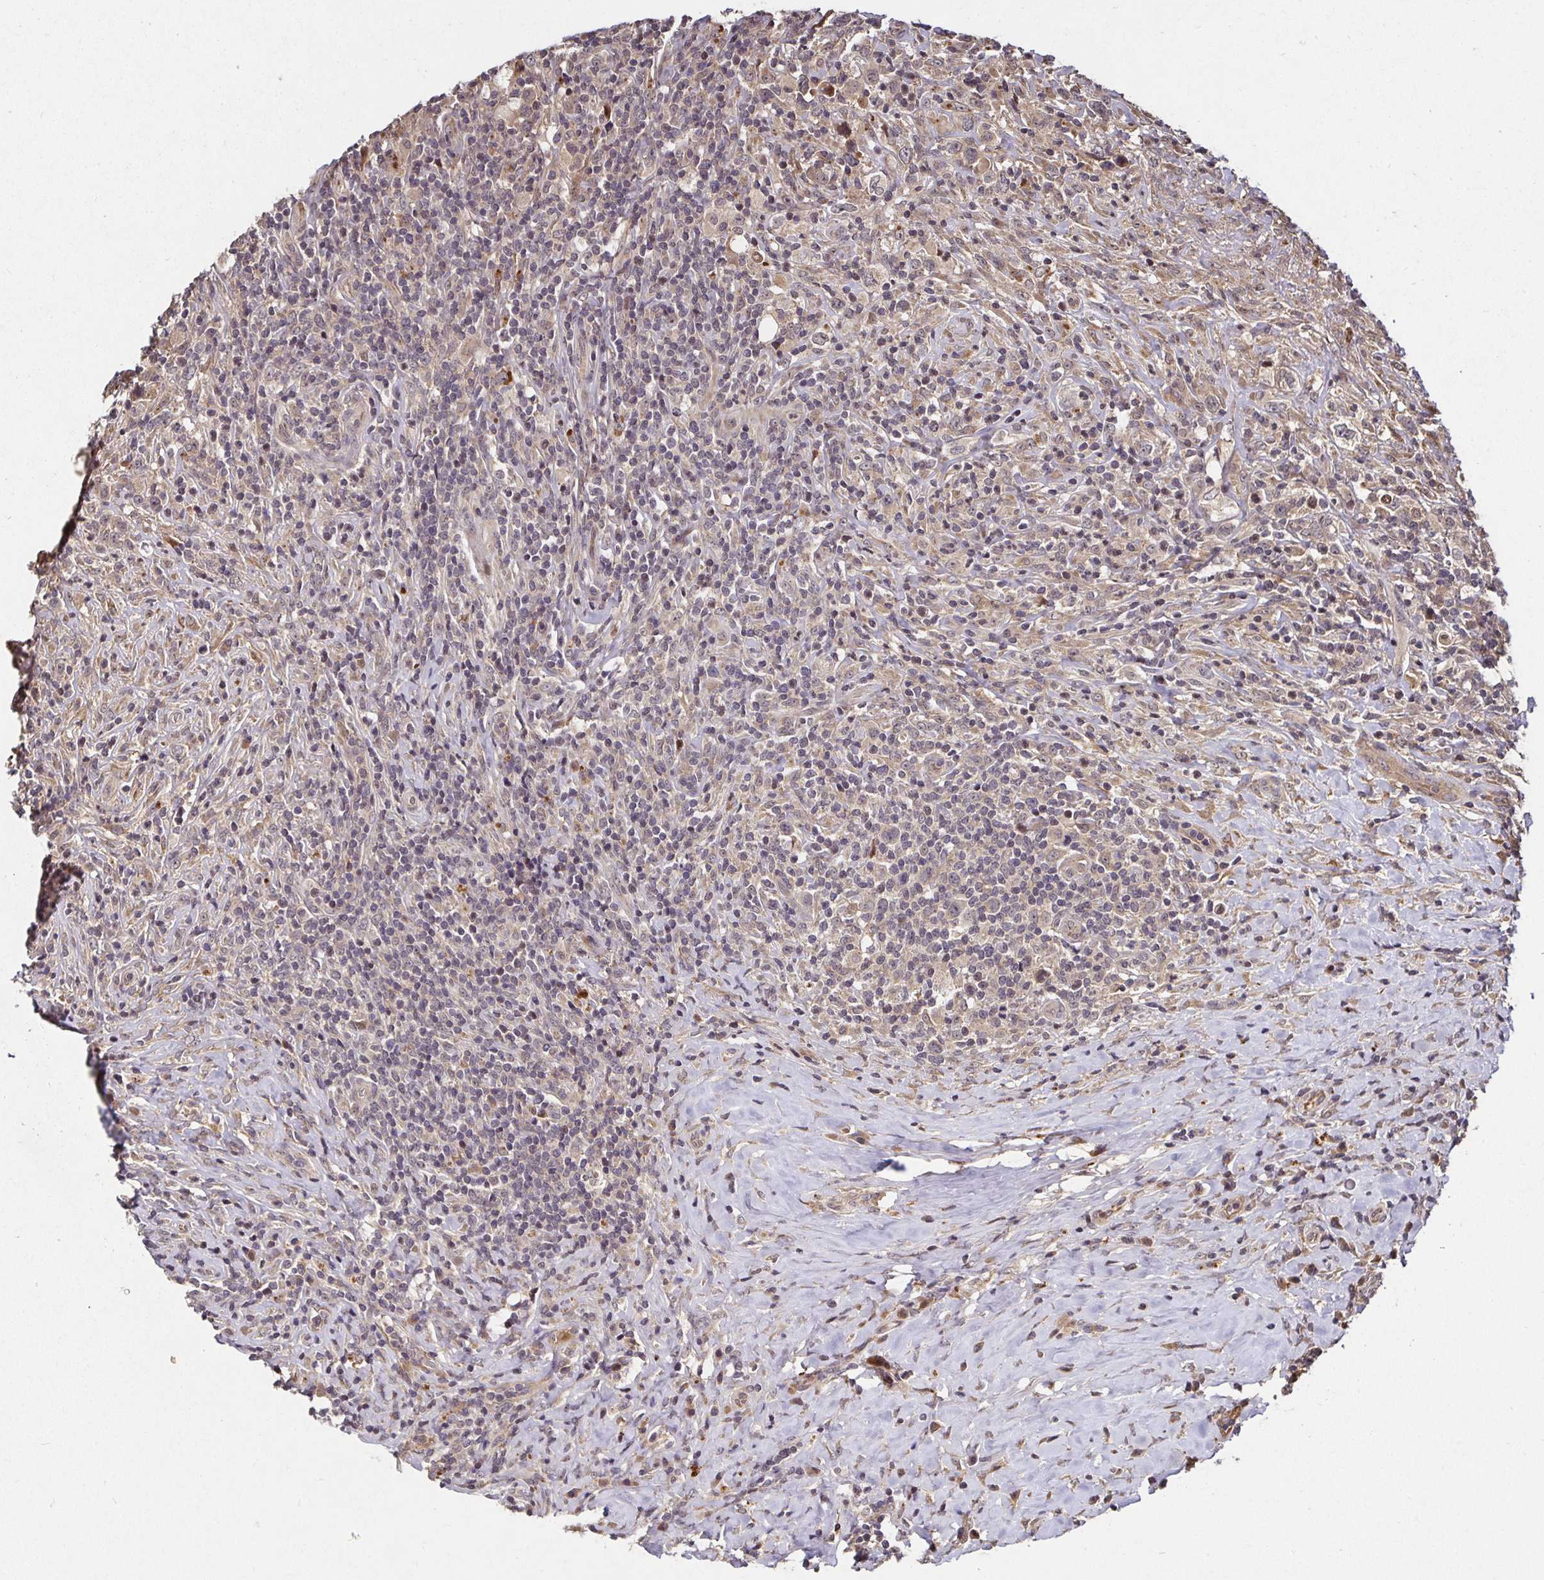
{"staining": {"intensity": "weak", "quantity": ">75%", "location": "cytoplasmic/membranous"}, "tissue": "lymphoma", "cell_type": "Tumor cells", "image_type": "cancer", "snomed": [{"axis": "morphology", "description": "Hodgkin's disease, NOS"}, {"axis": "topography", "description": "Lymph node"}], "caption": "A brown stain labels weak cytoplasmic/membranous staining of a protein in lymphoma tumor cells.", "gene": "SMYD3", "patient": {"sex": "female", "age": 18}}